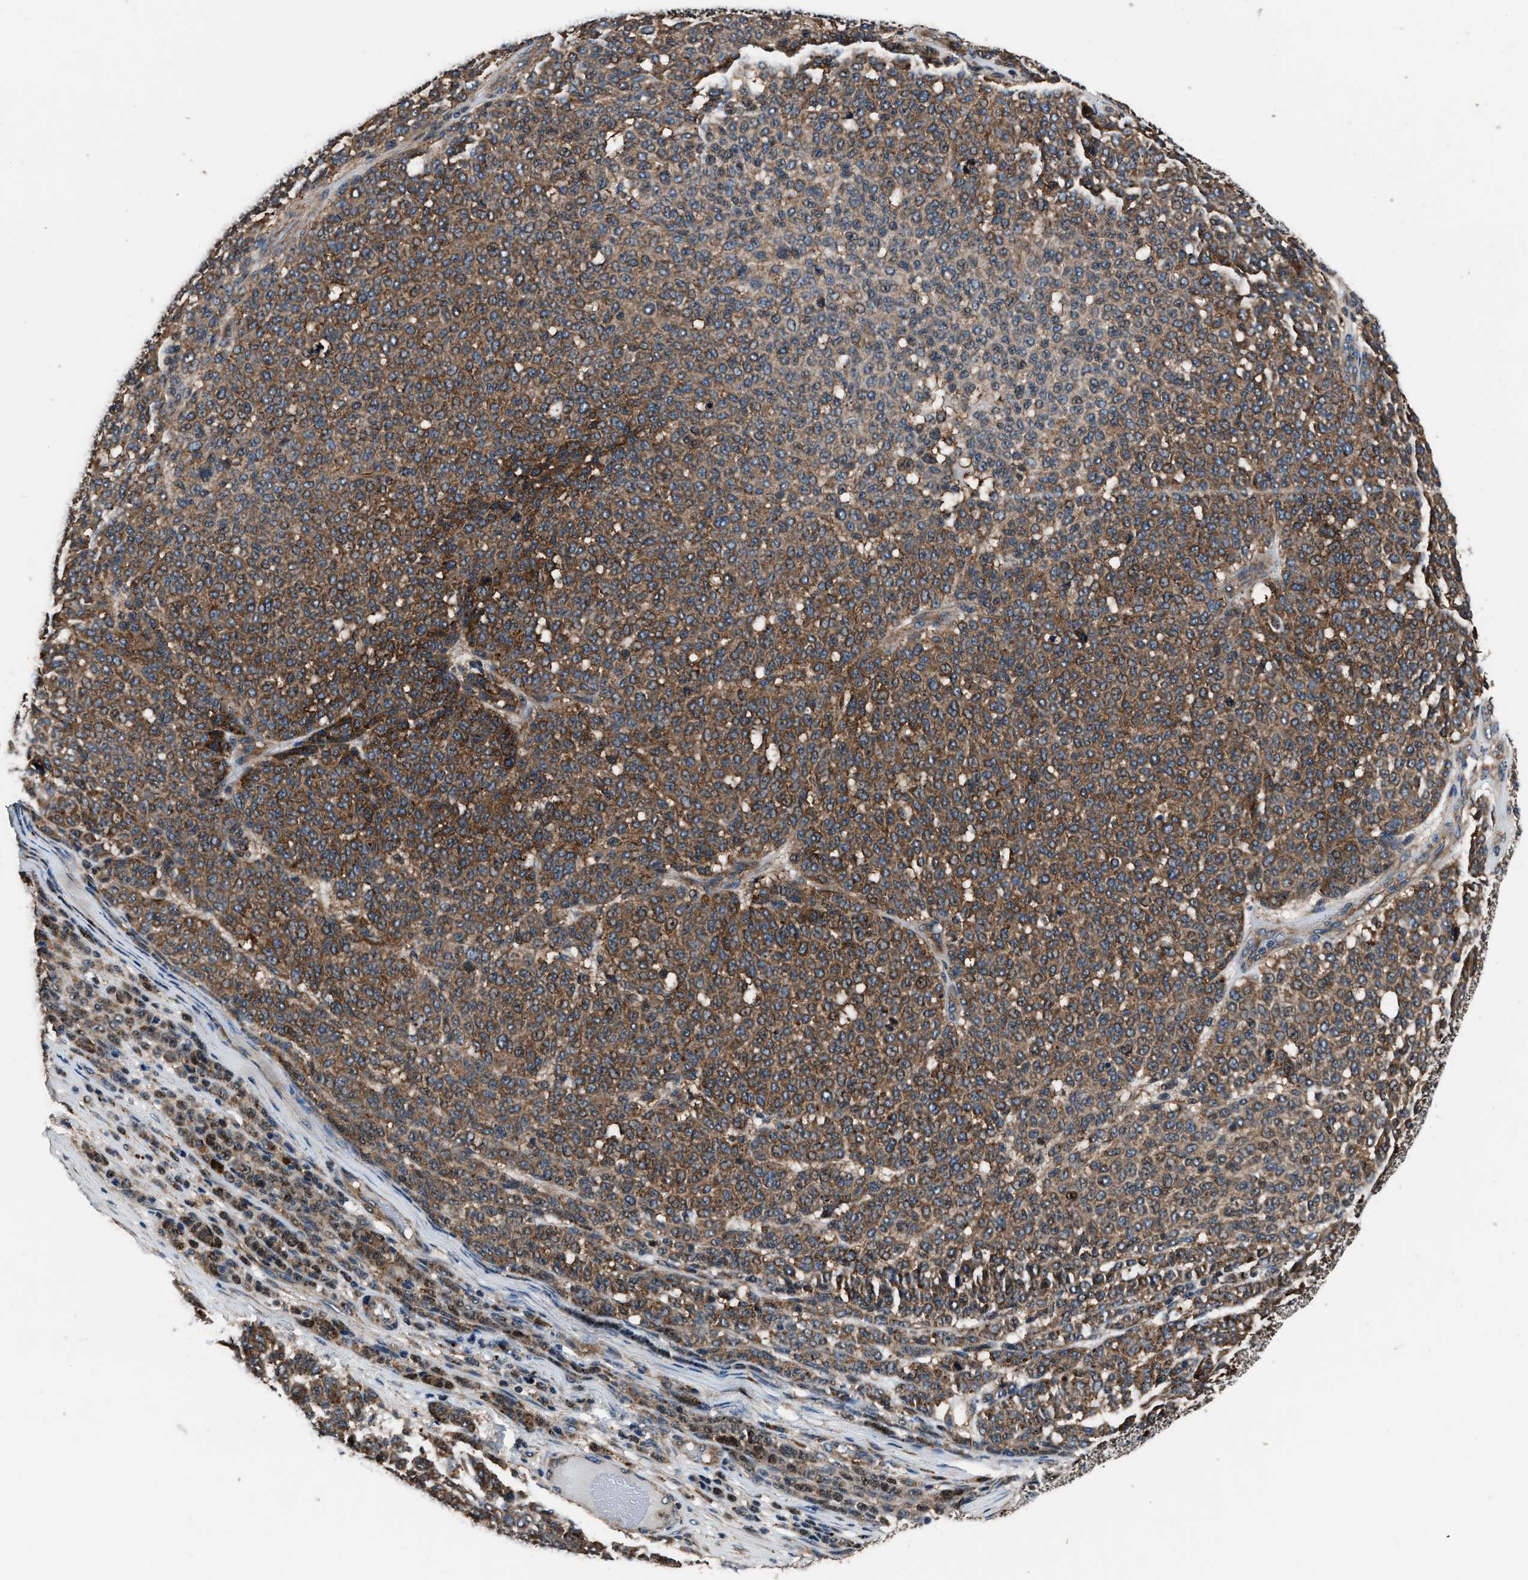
{"staining": {"intensity": "strong", "quantity": ">75%", "location": "cytoplasmic/membranous"}, "tissue": "melanoma", "cell_type": "Tumor cells", "image_type": "cancer", "snomed": [{"axis": "morphology", "description": "Malignant melanoma, NOS"}, {"axis": "topography", "description": "Skin"}], "caption": "IHC micrograph of neoplastic tissue: melanoma stained using immunohistochemistry (IHC) shows high levels of strong protein expression localized specifically in the cytoplasmic/membranous of tumor cells, appearing as a cytoplasmic/membranous brown color.", "gene": "IMPDH2", "patient": {"sex": "male", "age": 59}}